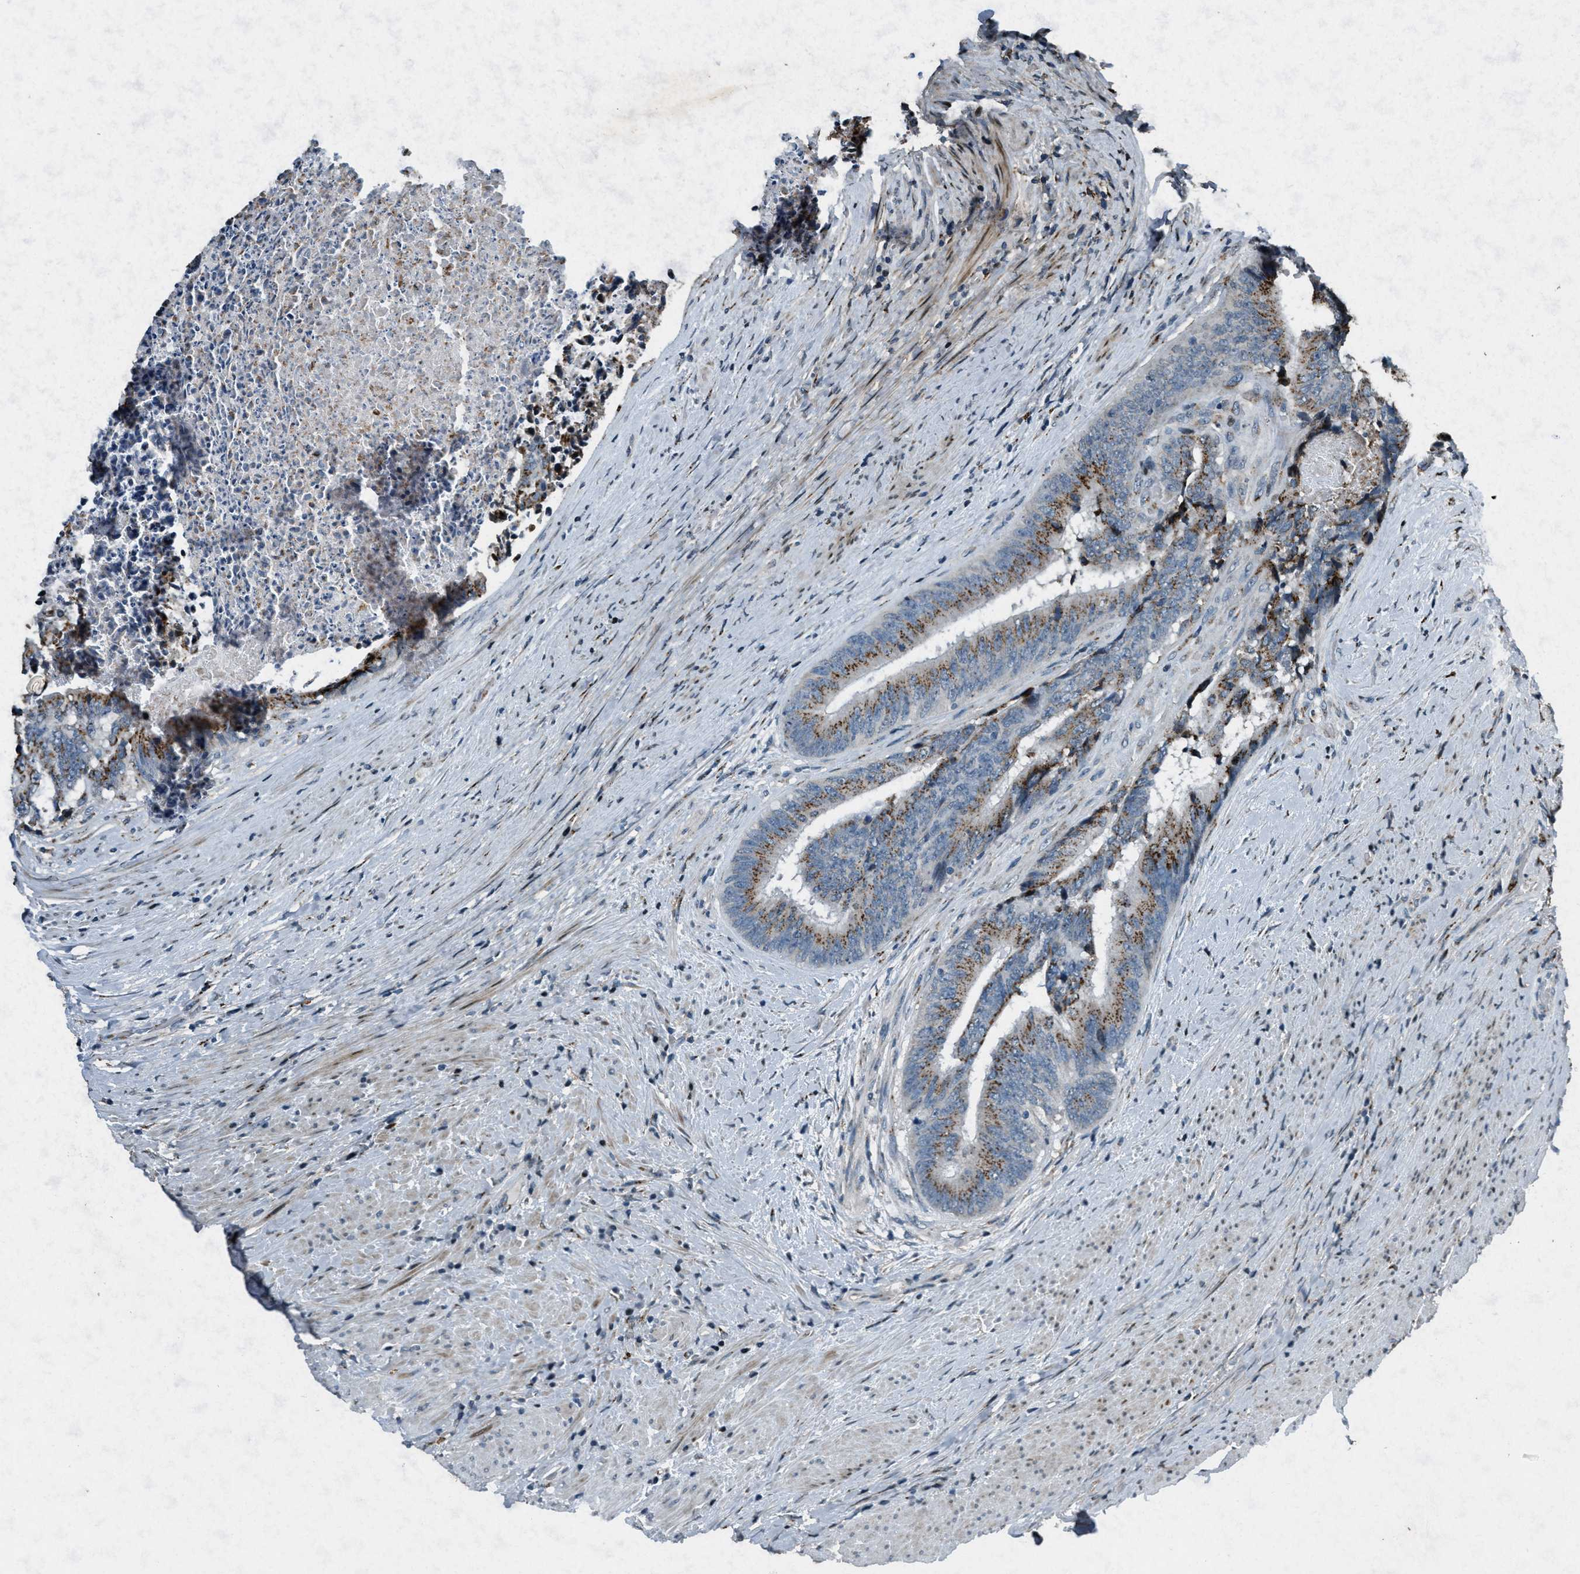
{"staining": {"intensity": "strong", "quantity": ">75%", "location": "cytoplasmic/membranous"}, "tissue": "colorectal cancer", "cell_type": "Tumor cells", "image_type": "cancer", "snomed": [{"axis": "morphology", "description": "Adenocarcinoma, NOS"}, {"axis": "topography", "description": "Rectum"}], "caption": "Immunohistochemical staining of adenocarcinoma (colorectal) reveals strong cytoplasmic/membranous protein expression in about >75% of tumor cells.", "gene": "GPC6", "patient": {"sex": "male", "age": 72}}